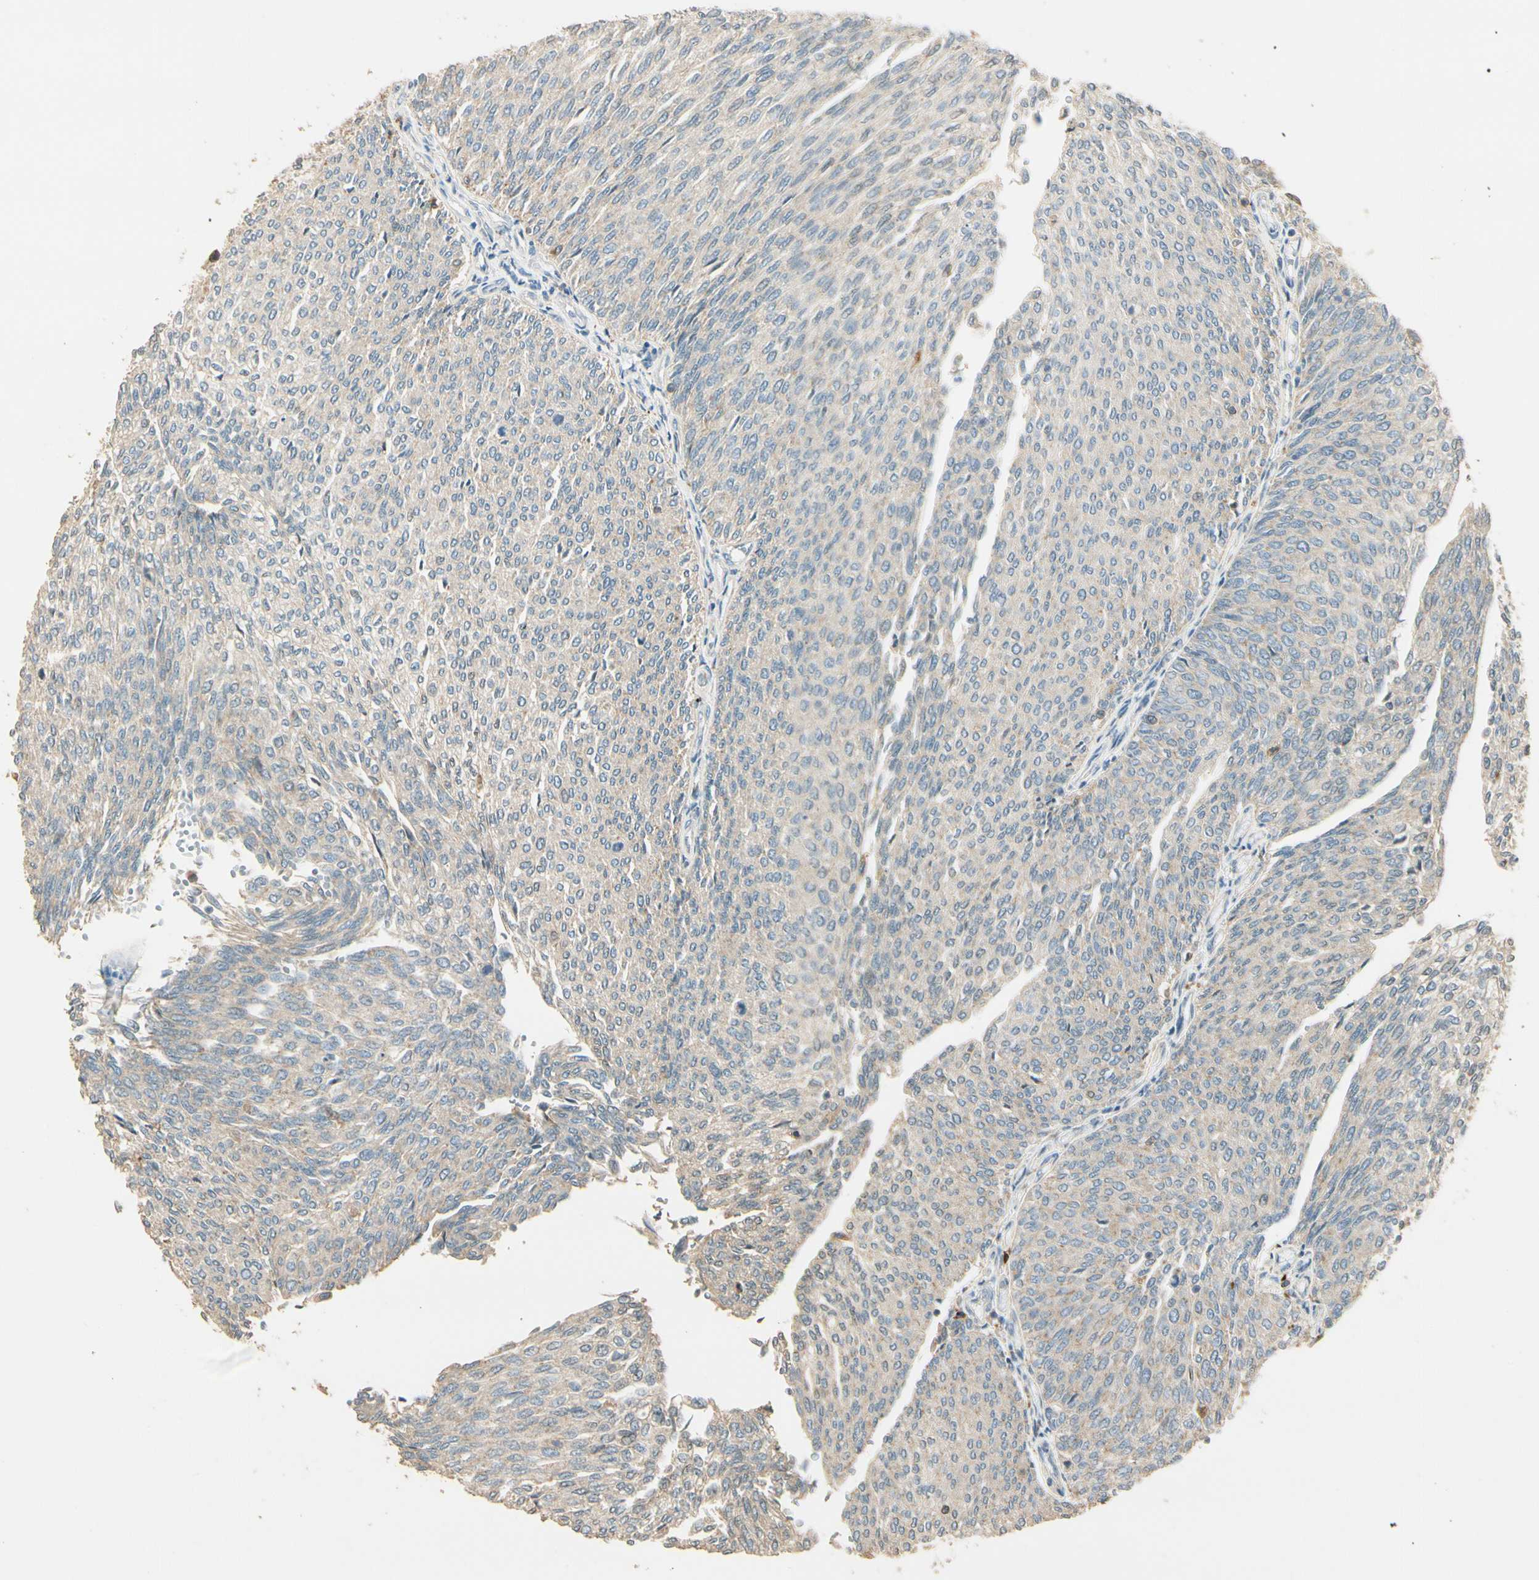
{"staining": {"intensity": "weak", "quantity": ">75%", "location": "cytoplasmic/membranous"}, "tissue": "urothelial cancer", "cell_type": "Tumor cells", "image_type": "cancer", "snomed": [{"axis": "morphology", "description": "Urothelial carcinoma, Low grade"}, {"axis": "topography", "description": "Urinary bladder"}], "caption": "Urothelial cancer tissue demonstrates weak cytoplasmic/membranous expression in approximately >75% of tumor cells (Brightfield microscopy of DAB IHC at high magnification).", "gene": "PLXNA1", "patient": {"sex": "female", "age": 79}}